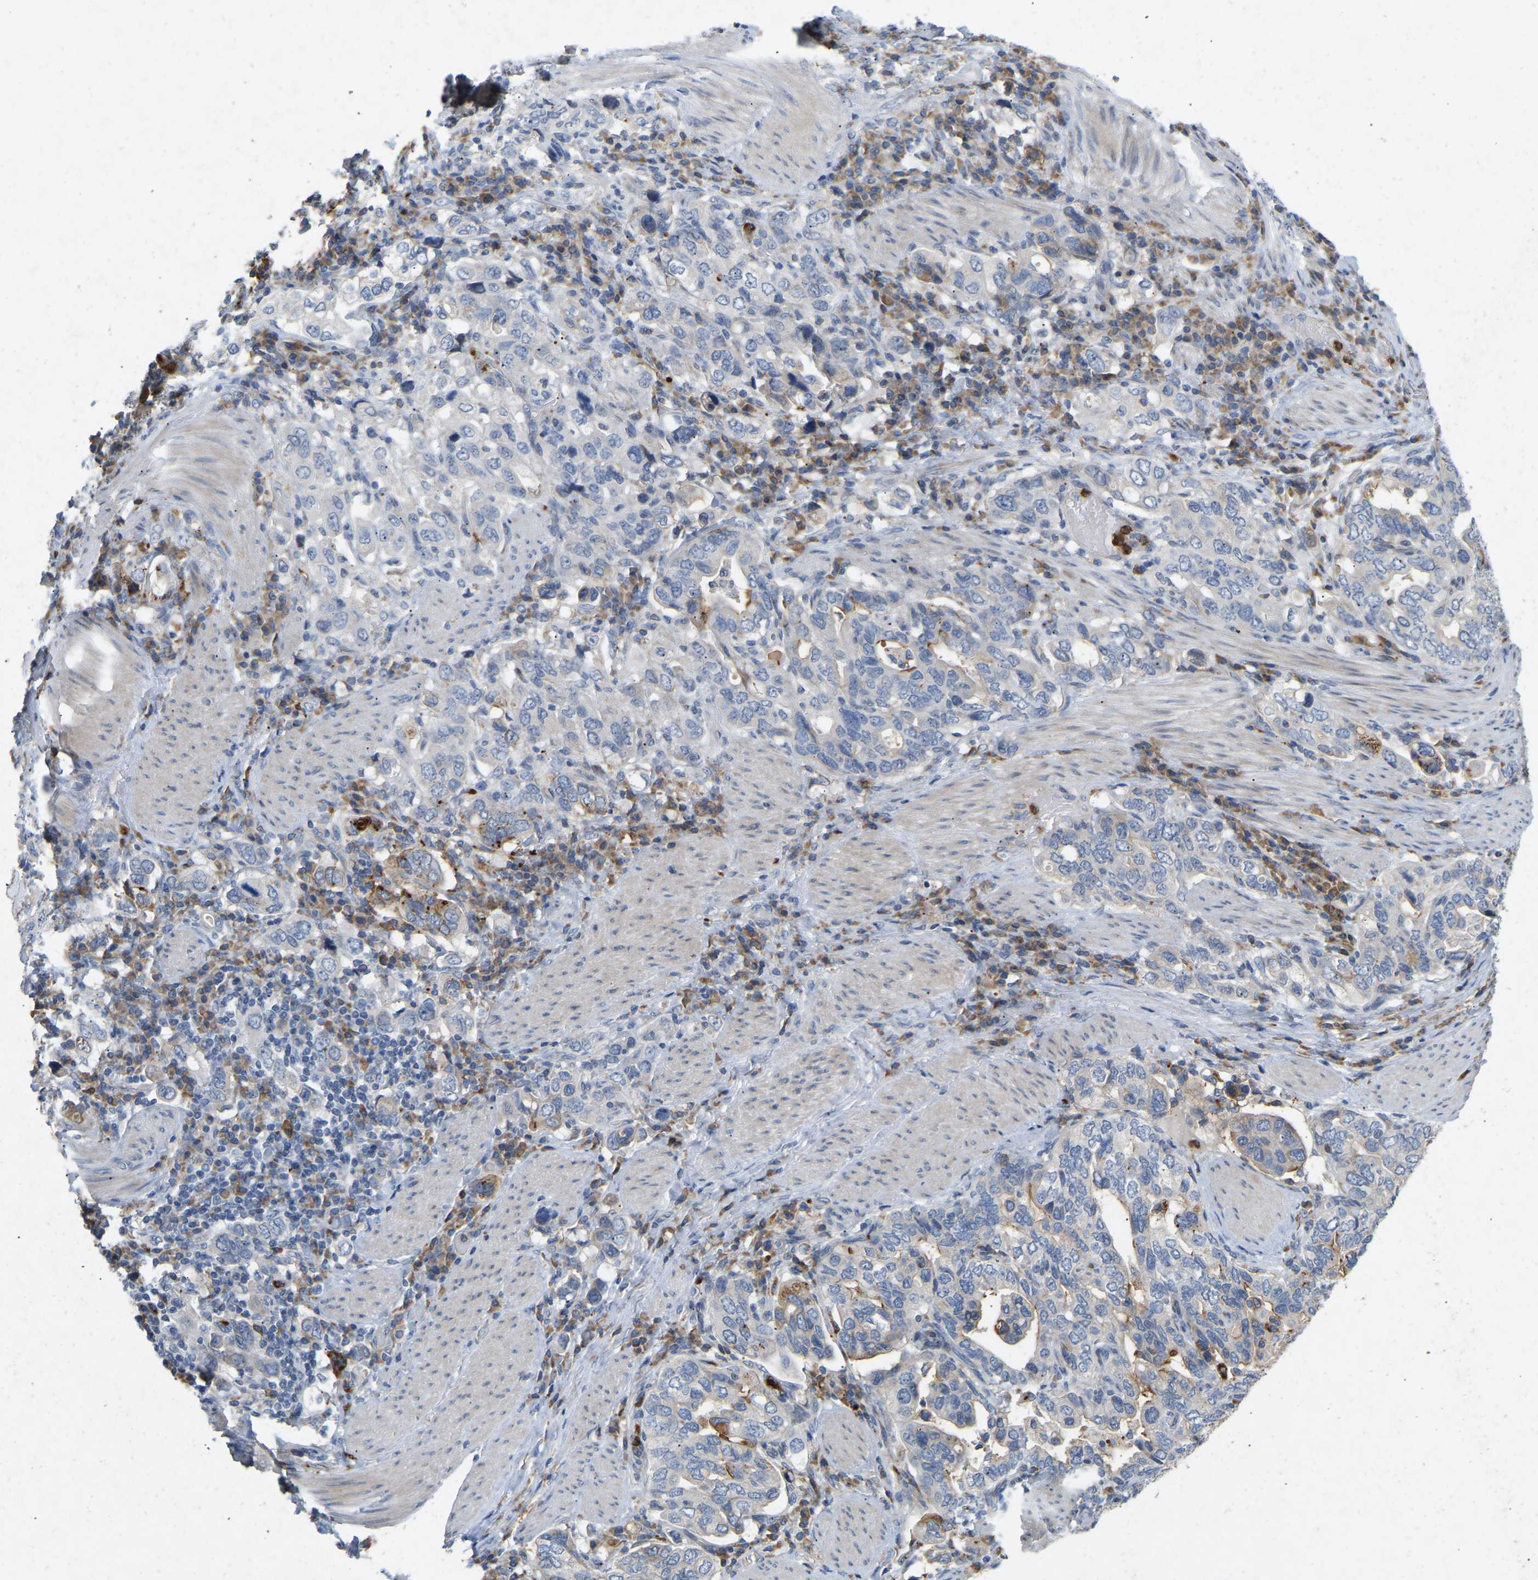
{"staining": {"intensity": "moderate", "quantity": "<25%", "location": "cytoplasmic/membranous"}, "tissue": "stomach cancer", "cell_type": "Tumor cells", "image_type": "cancer", "snomed": [{"axis": "morphology", "description": "Adenocarcinoma, NOS"}, {"axis": "topography", "description": "Stomach, upper"}], "caption": "A brown stain highlights moderate cytoplasmic/membranous expression of a protein in human stomach cancer (adenocarcinoma) tumor cells. Immunohistochemistry (ihc) stains the protein of interest in brown and the nuclei are stained blue.", "gene": "RHEB", "patient": {"sex": "male", "age": 62}}